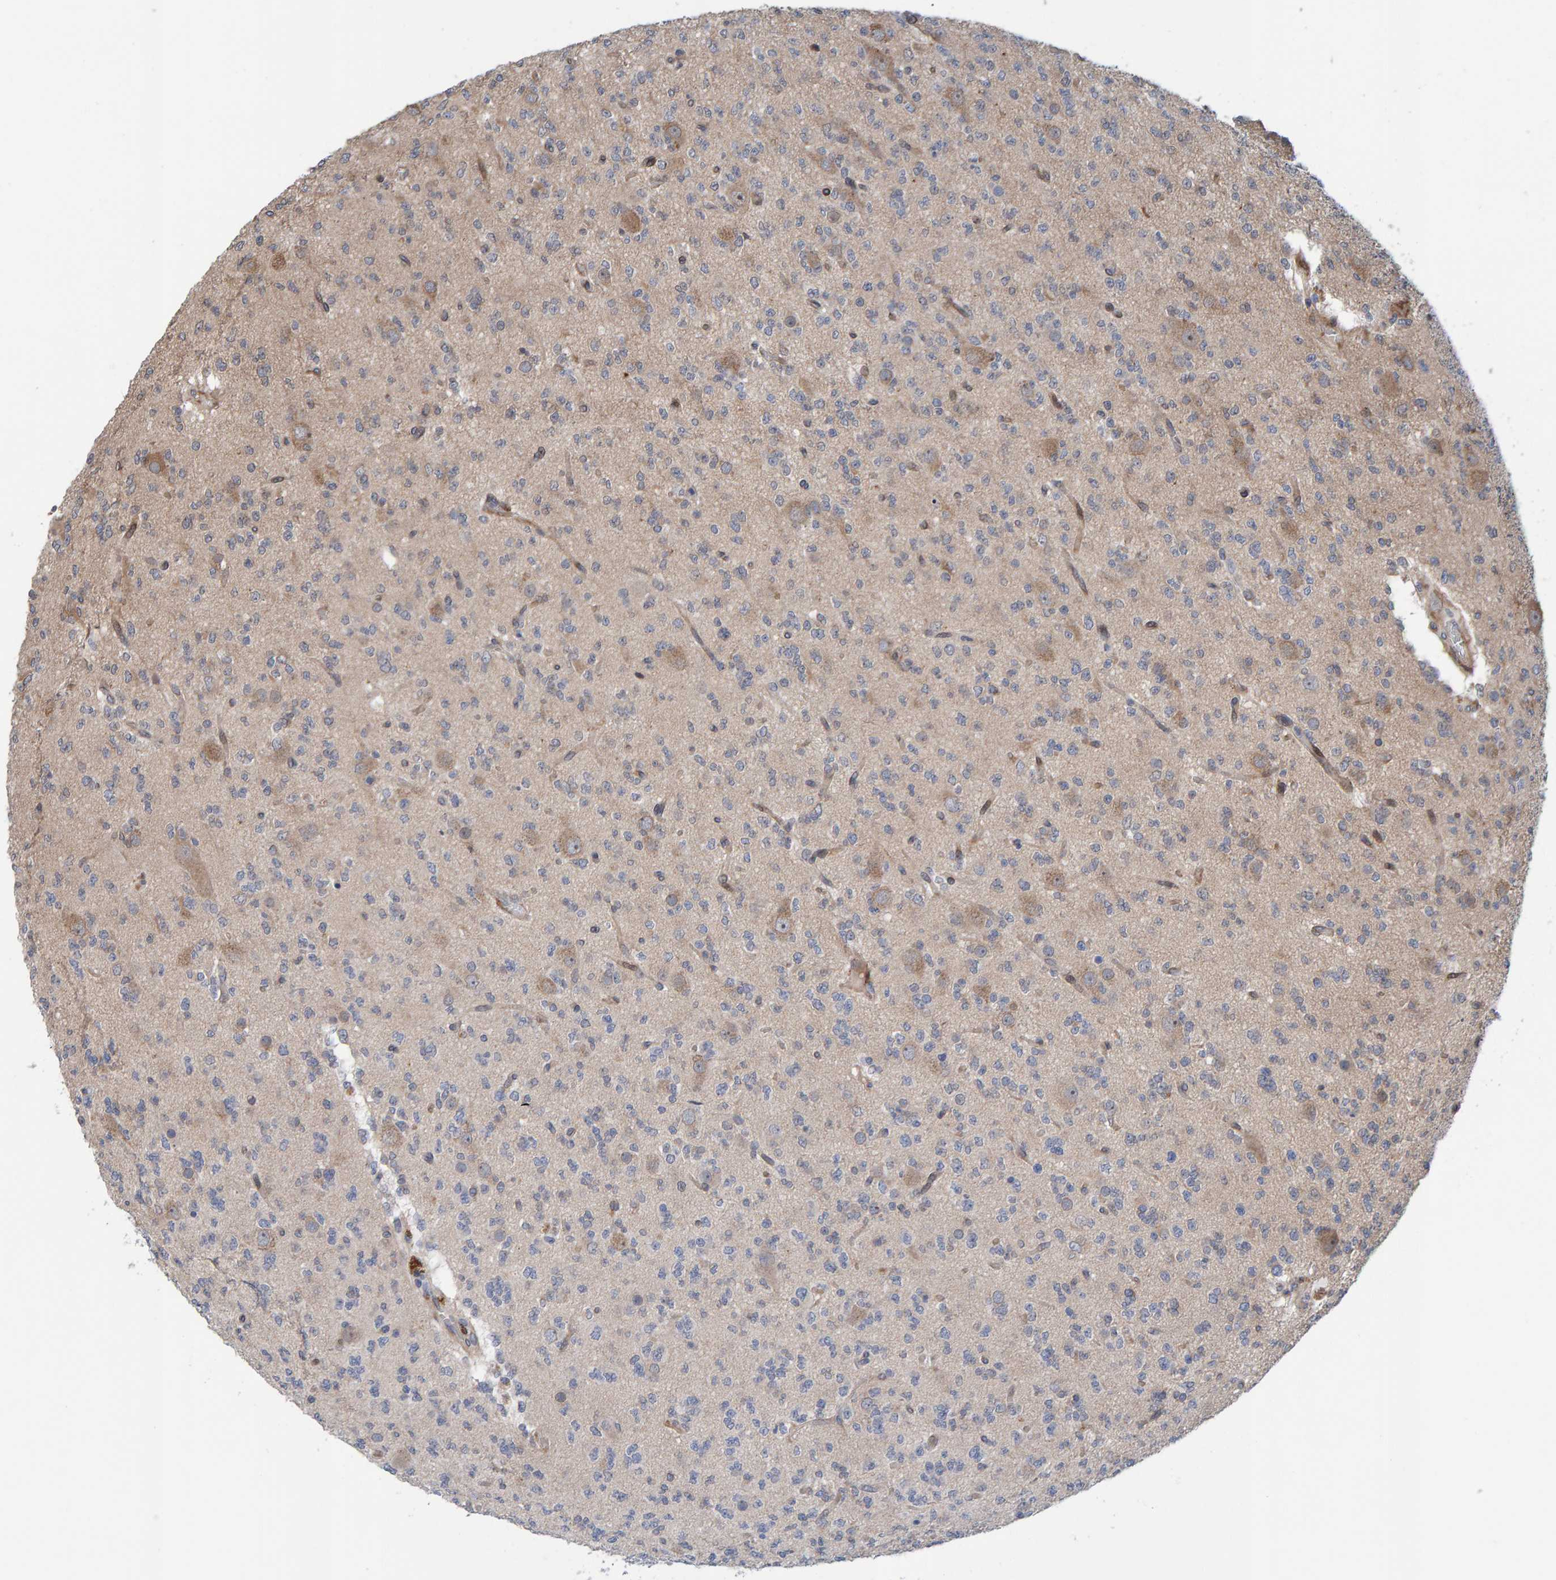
{"staining": {"intensity": "weak", "quantity": "<25%", "location": "cytoplasmic/membranous"}, "tissue": "glioma", "cell_type": "Tumor cells", "image_type": "cancer", "snomed": [{"axis": "morphology", "description": "Glioma, malignant, Low grade"}, {"axis": "topography", "description": "Brain"}], "caption": "Glioma was stained to show a protein in brown. There is no significant expression in tumor cells.", "gene": "MFSD6L", "patient": {"sex": "male", "age": 38}}